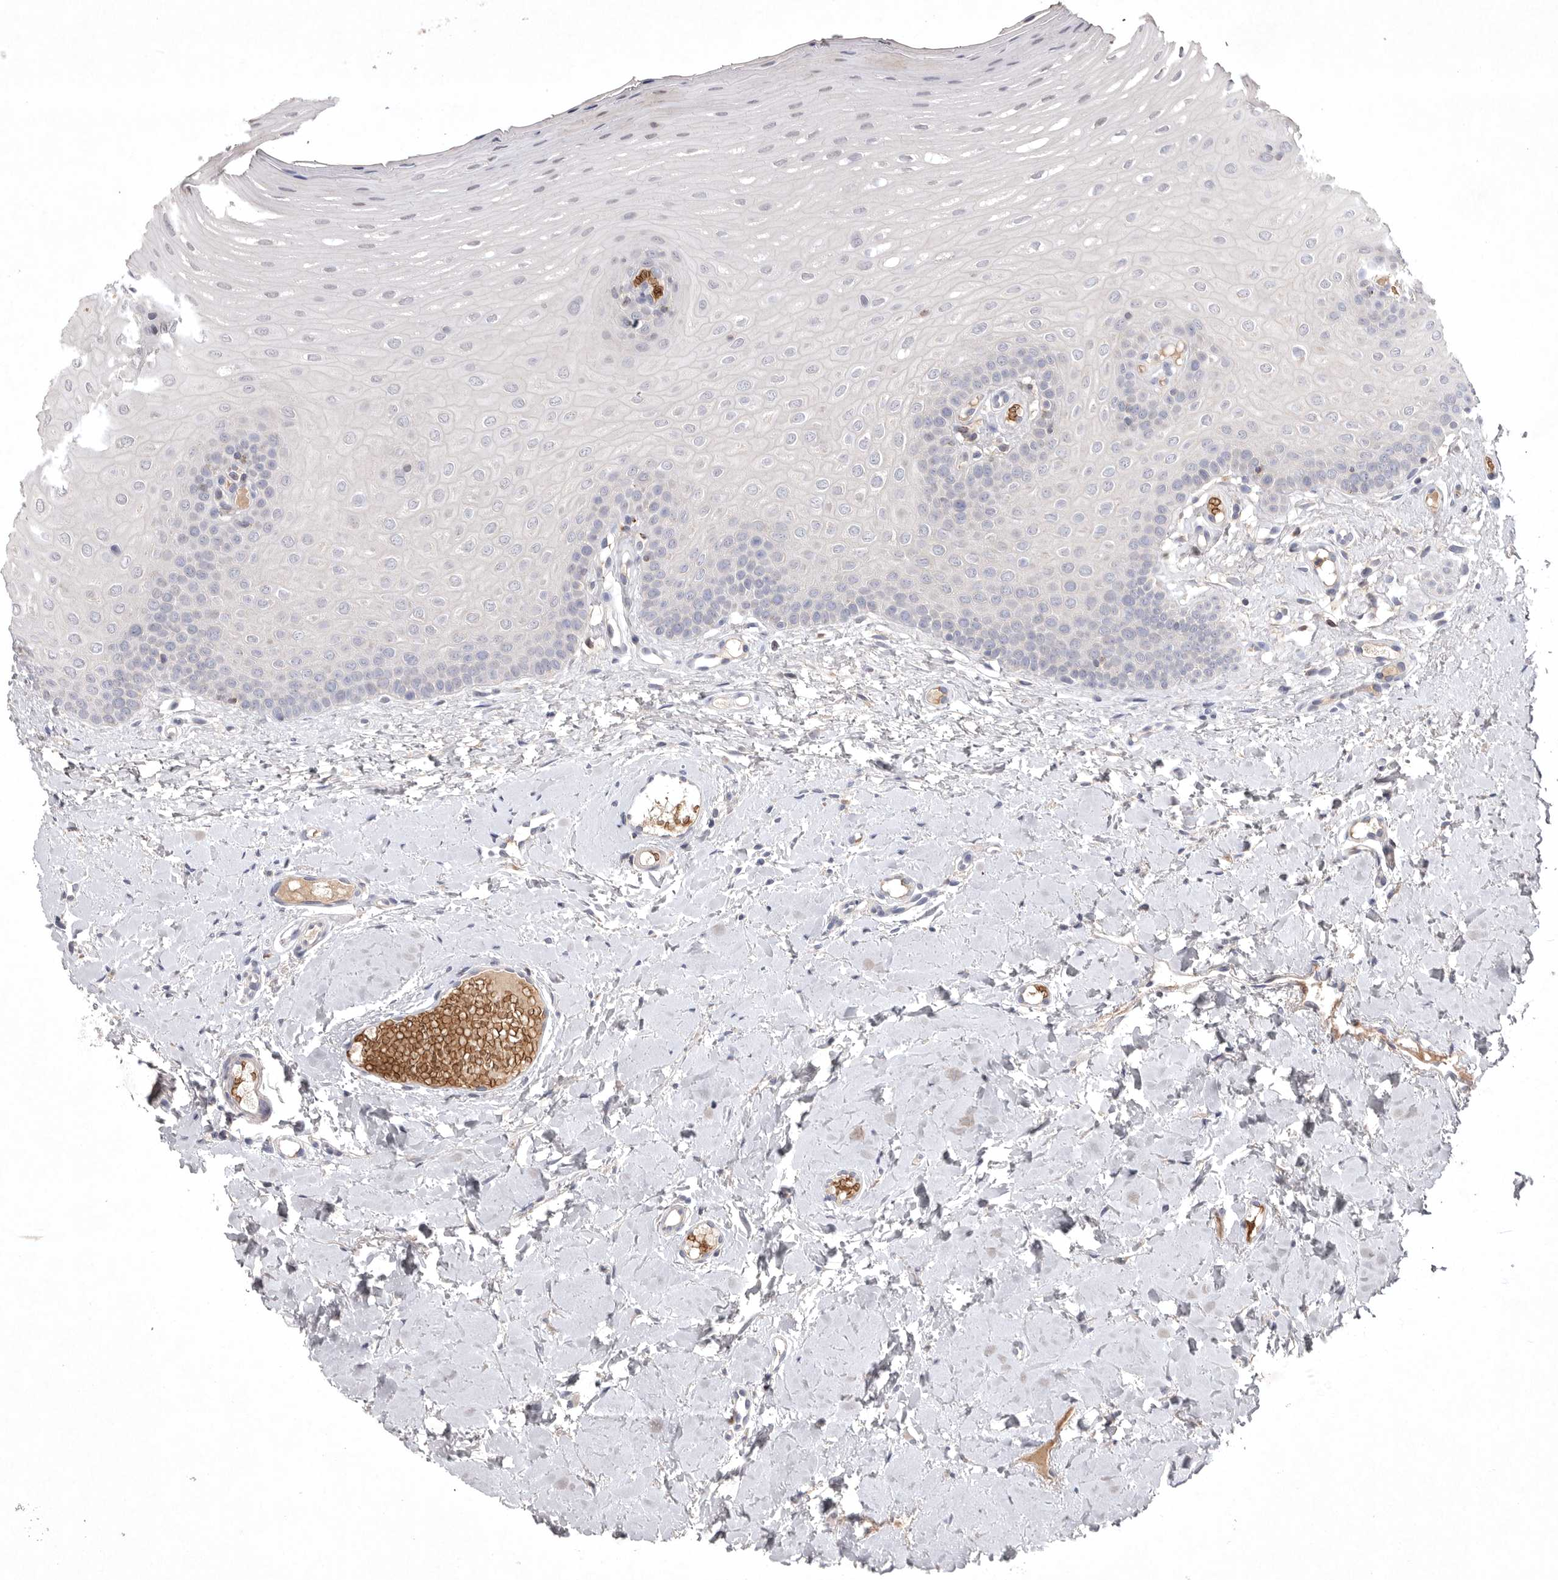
{"staining": {"intensity": "weak", "quantity": "<25%", "location": "nuclear"}, "tissue": "oral mucosa", "cell_type": "Squamous epithelial cells", "image_type": "normal", "snomed": [{"axis": "morphology", "description": "Normal tissue, NOS"}, {"axis": "topography", "description": "Oral tissue"}], "caption": "Squamous epithelial cells are negative for brown protein staining in unremarkable oral mucosa. The staining was performed using DAB to visualize the protein expression in brown, while the nuclei were stained in blue with hematoxylin (Magnification: 20x).", "gene": "TNFSF14", "patient": {"sex": "female", "age": 39}}